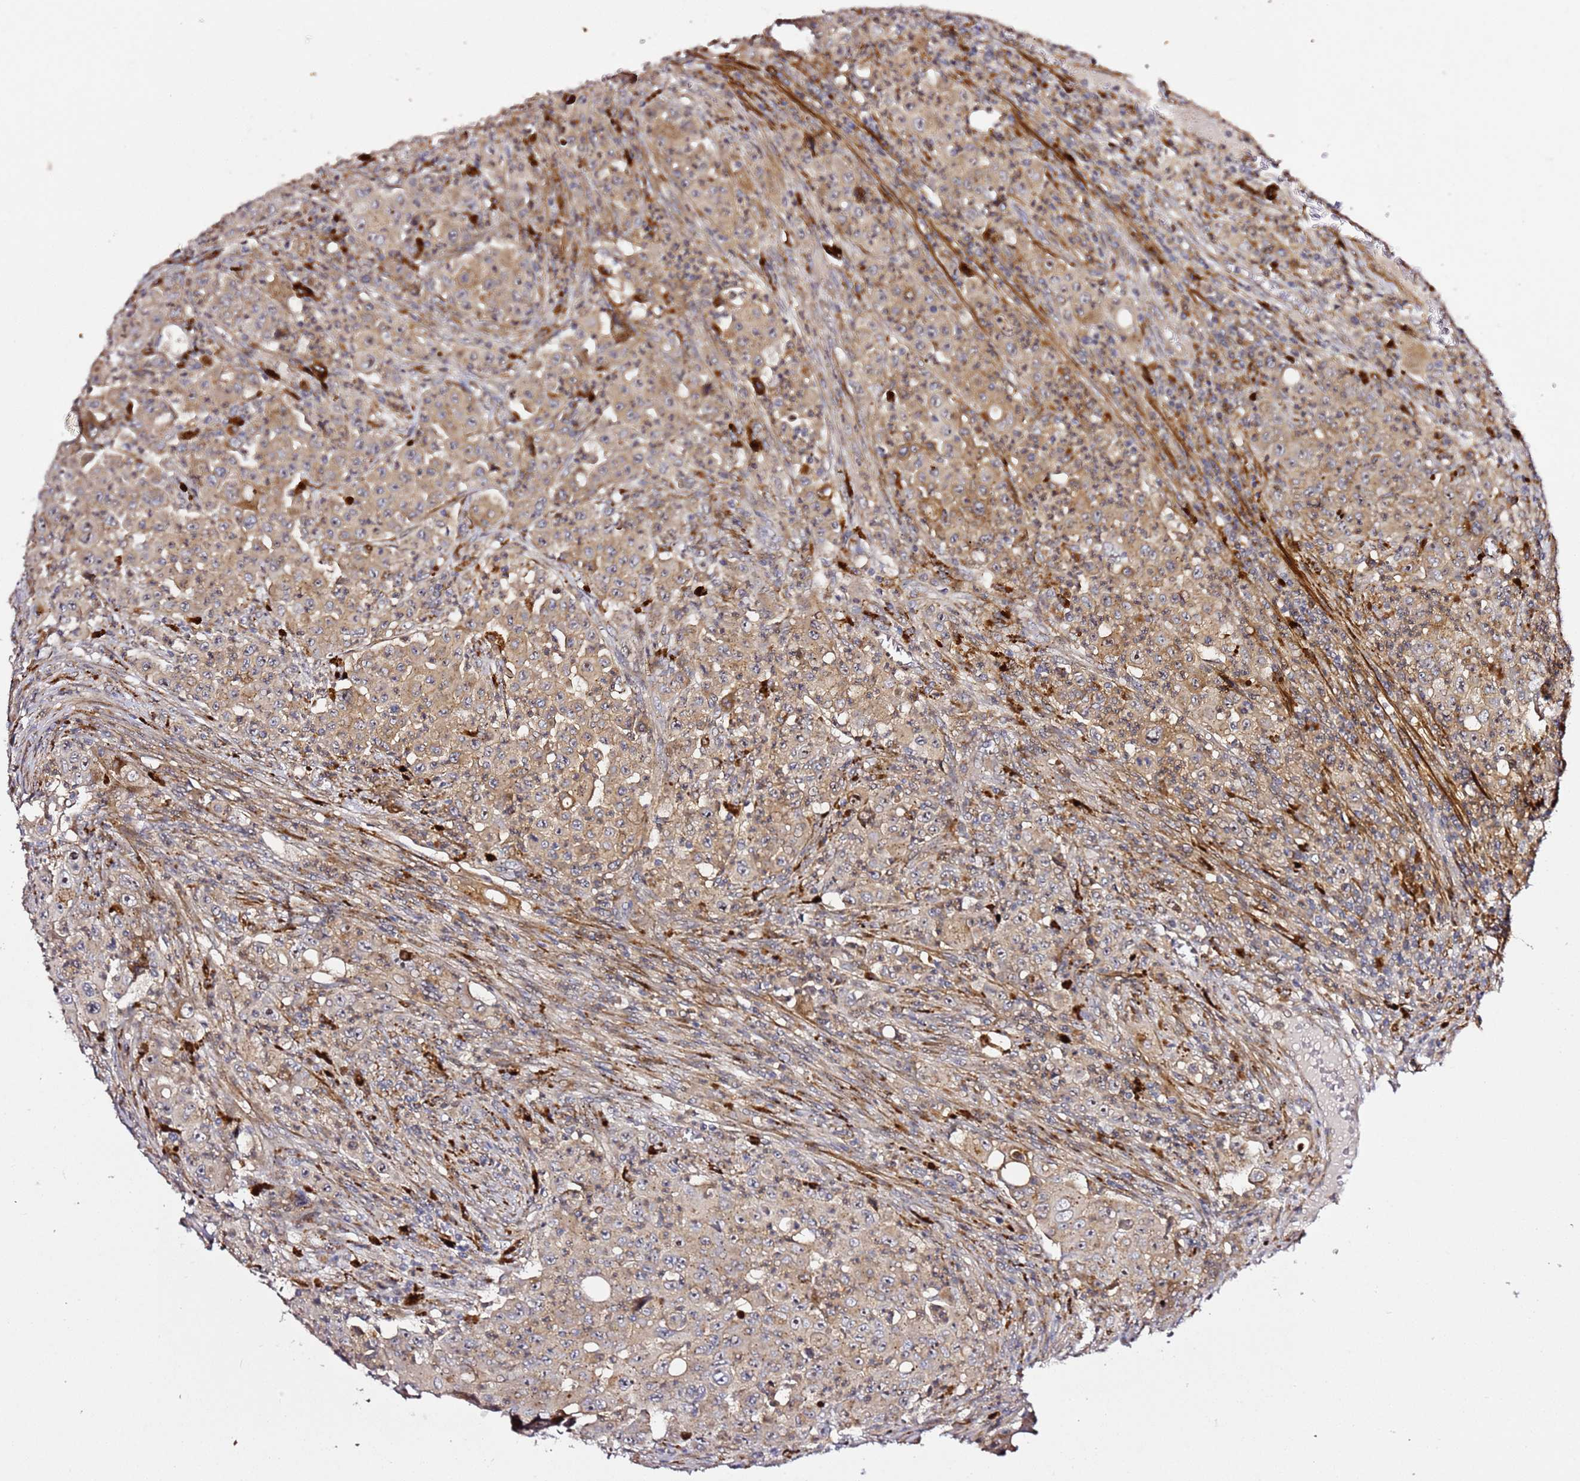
{"staining": {"intensity": "moderate", "quantity": ">75%", "location": "cytoplasmic/membranous"}, "tissue": "colorectal cancer", "cell_type": "Tumor cells", "image_type": "cancer", "snomed": [{"axis": "morphology", "description": "Adenocarcinoma, NOS"}, {"axis": "topography", "description": "Colon"}], "caption": "Immunohistochemistry of human adenocarcinoma (colorectal) exhibits medium levels of moderate cytoplasmic/membranous staining in about >75% of tumor cells.", "gene": "PVRIG", "patient": {"sex": "male", "age": 51}}